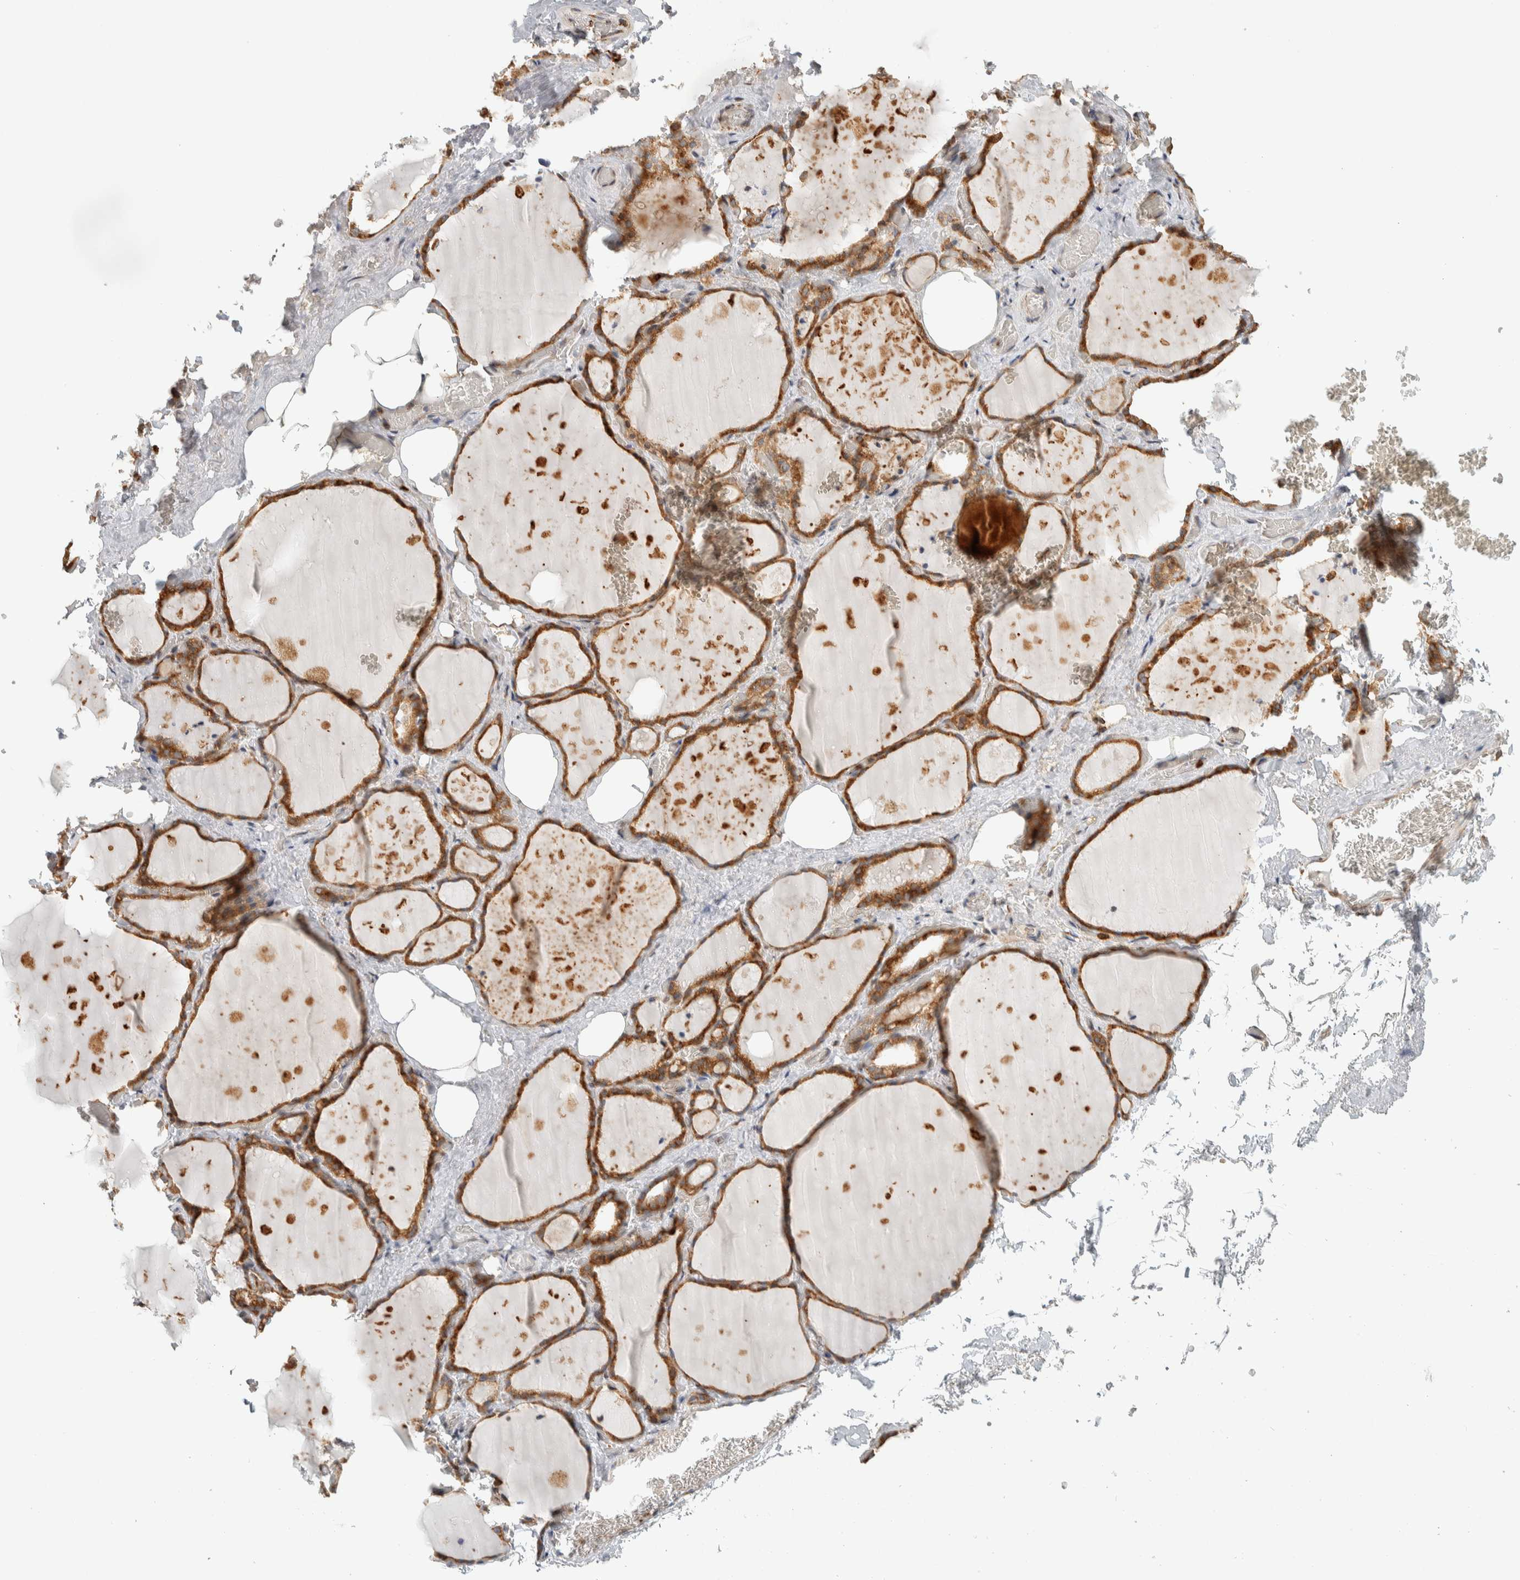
{"staining": {"intensity": "moderate", "quantity": ">75%", "location": "cytoplasmic/membranous"}, "tissue": "thyroid gland", "cell_type": "Glandular cells", "image_type": "normal", "snomed": [{"axis": "morphology", "description": "Normal tissue, NOS"}, {"axis": "topography", "description": "Thyroid gland"}], "caption": "Immunohistochemistry (DAB) staining of unremarkable thyroid gland demonstrates moderate cytoplasmic/membranous protein staining in about >75% of glandular cells. Immunohistochemistry stains the protein of interest in brown and the nuclei are stained blue.", "gene": "LLGL2", "patient": {"sex": "male", "age": 61}}